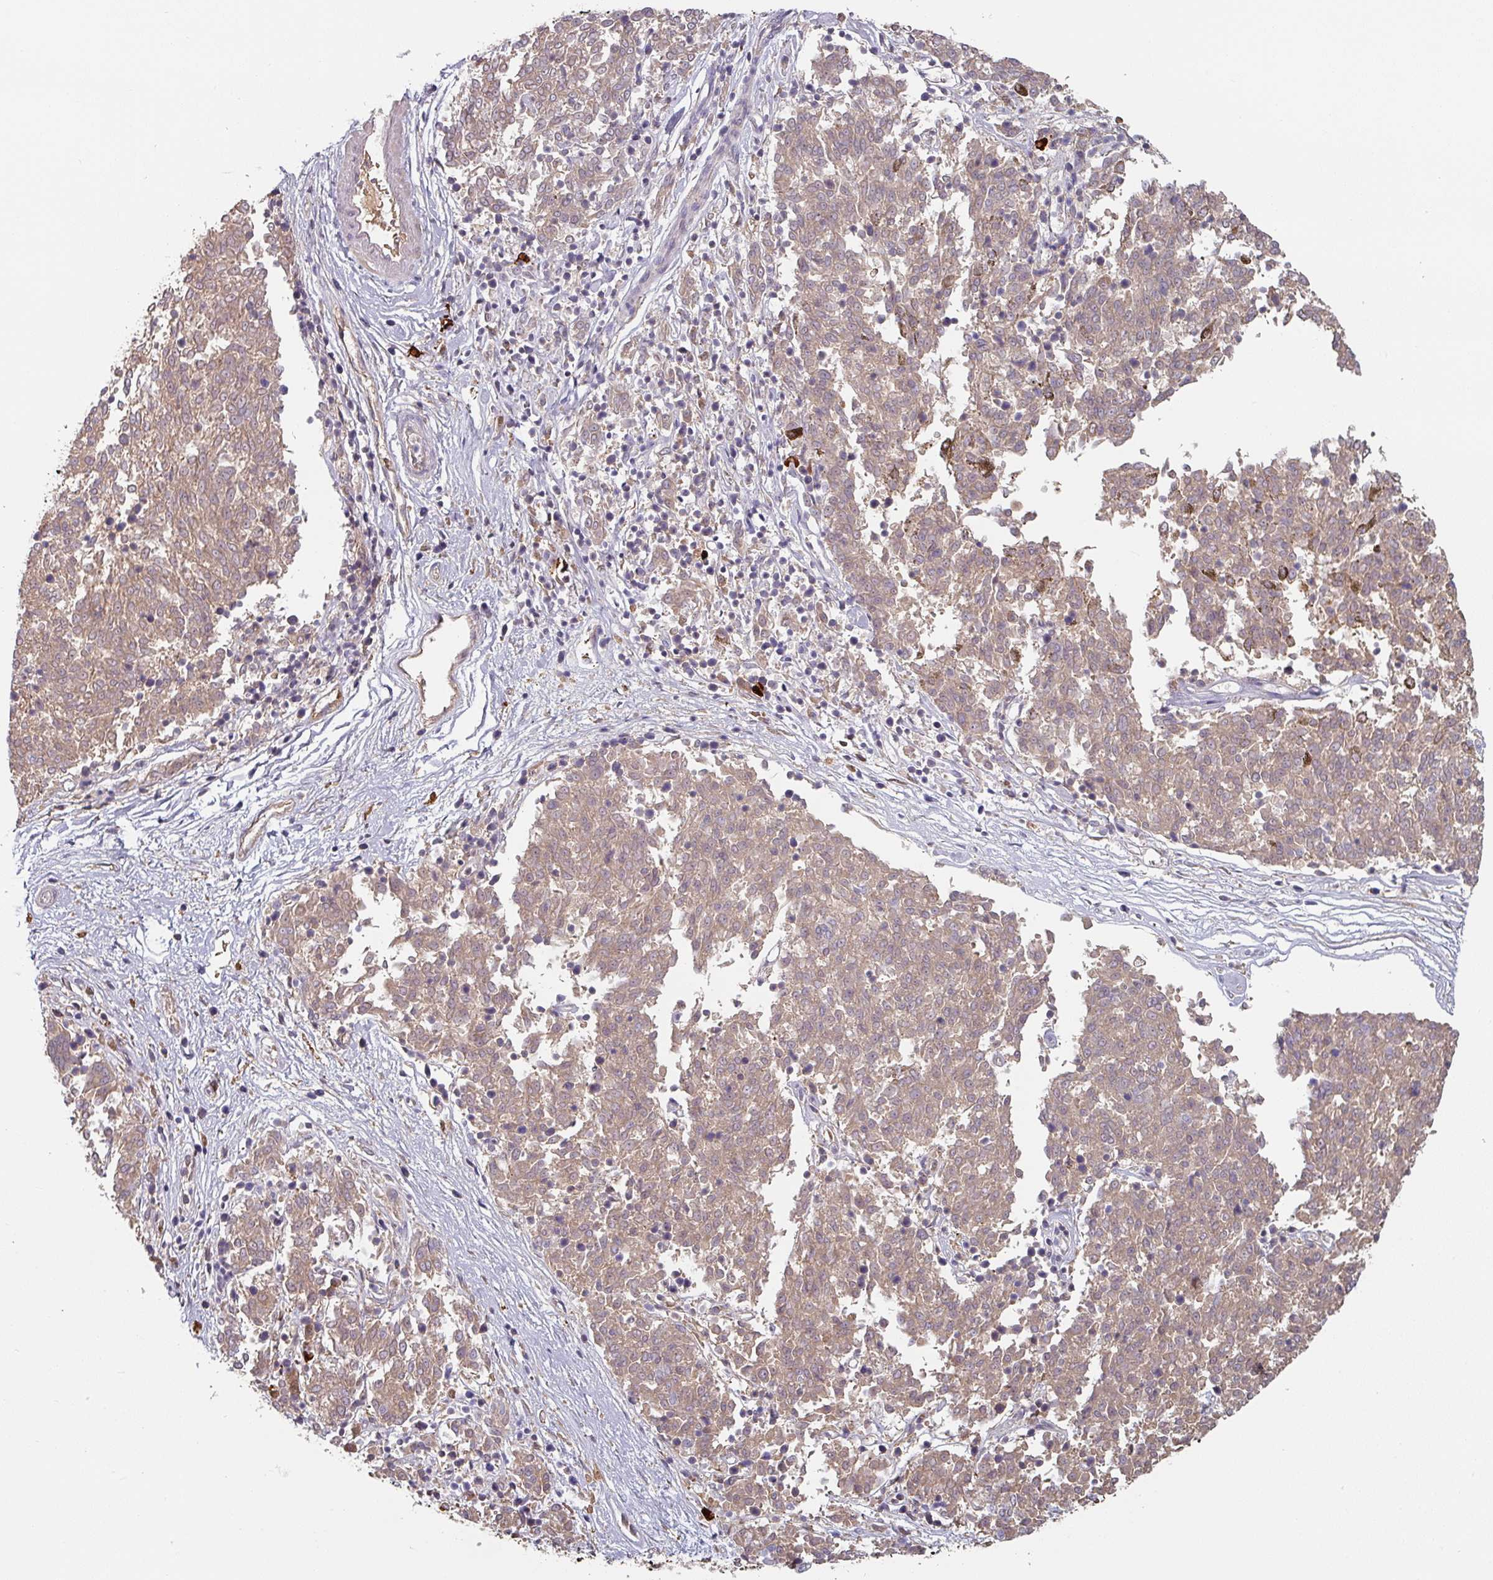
{"staining": {"intensity": "weak", "quantity": "25%-75%", "location": "cytoplasmic/membranous"}, "tissue": "melanoma", "cell_type": "Tumor cells", "image_type": "cancer", "snomed": [{"axis": "morphology", "description": "Malignant melanoma, NOS"}, {"axis": "topography", "description": "Skin"}], "caption": "Protein staining of melanoma tissue reveals weak cytoplasmic/membranous positivity in about 25%-75% of tumor cells. (DAB (3,3'-diaminobenzidine) = brown stain, brightfield microscopy at high magnification).", "gene": "CEP78", "patient": {"sex": "female", "age": 72}}